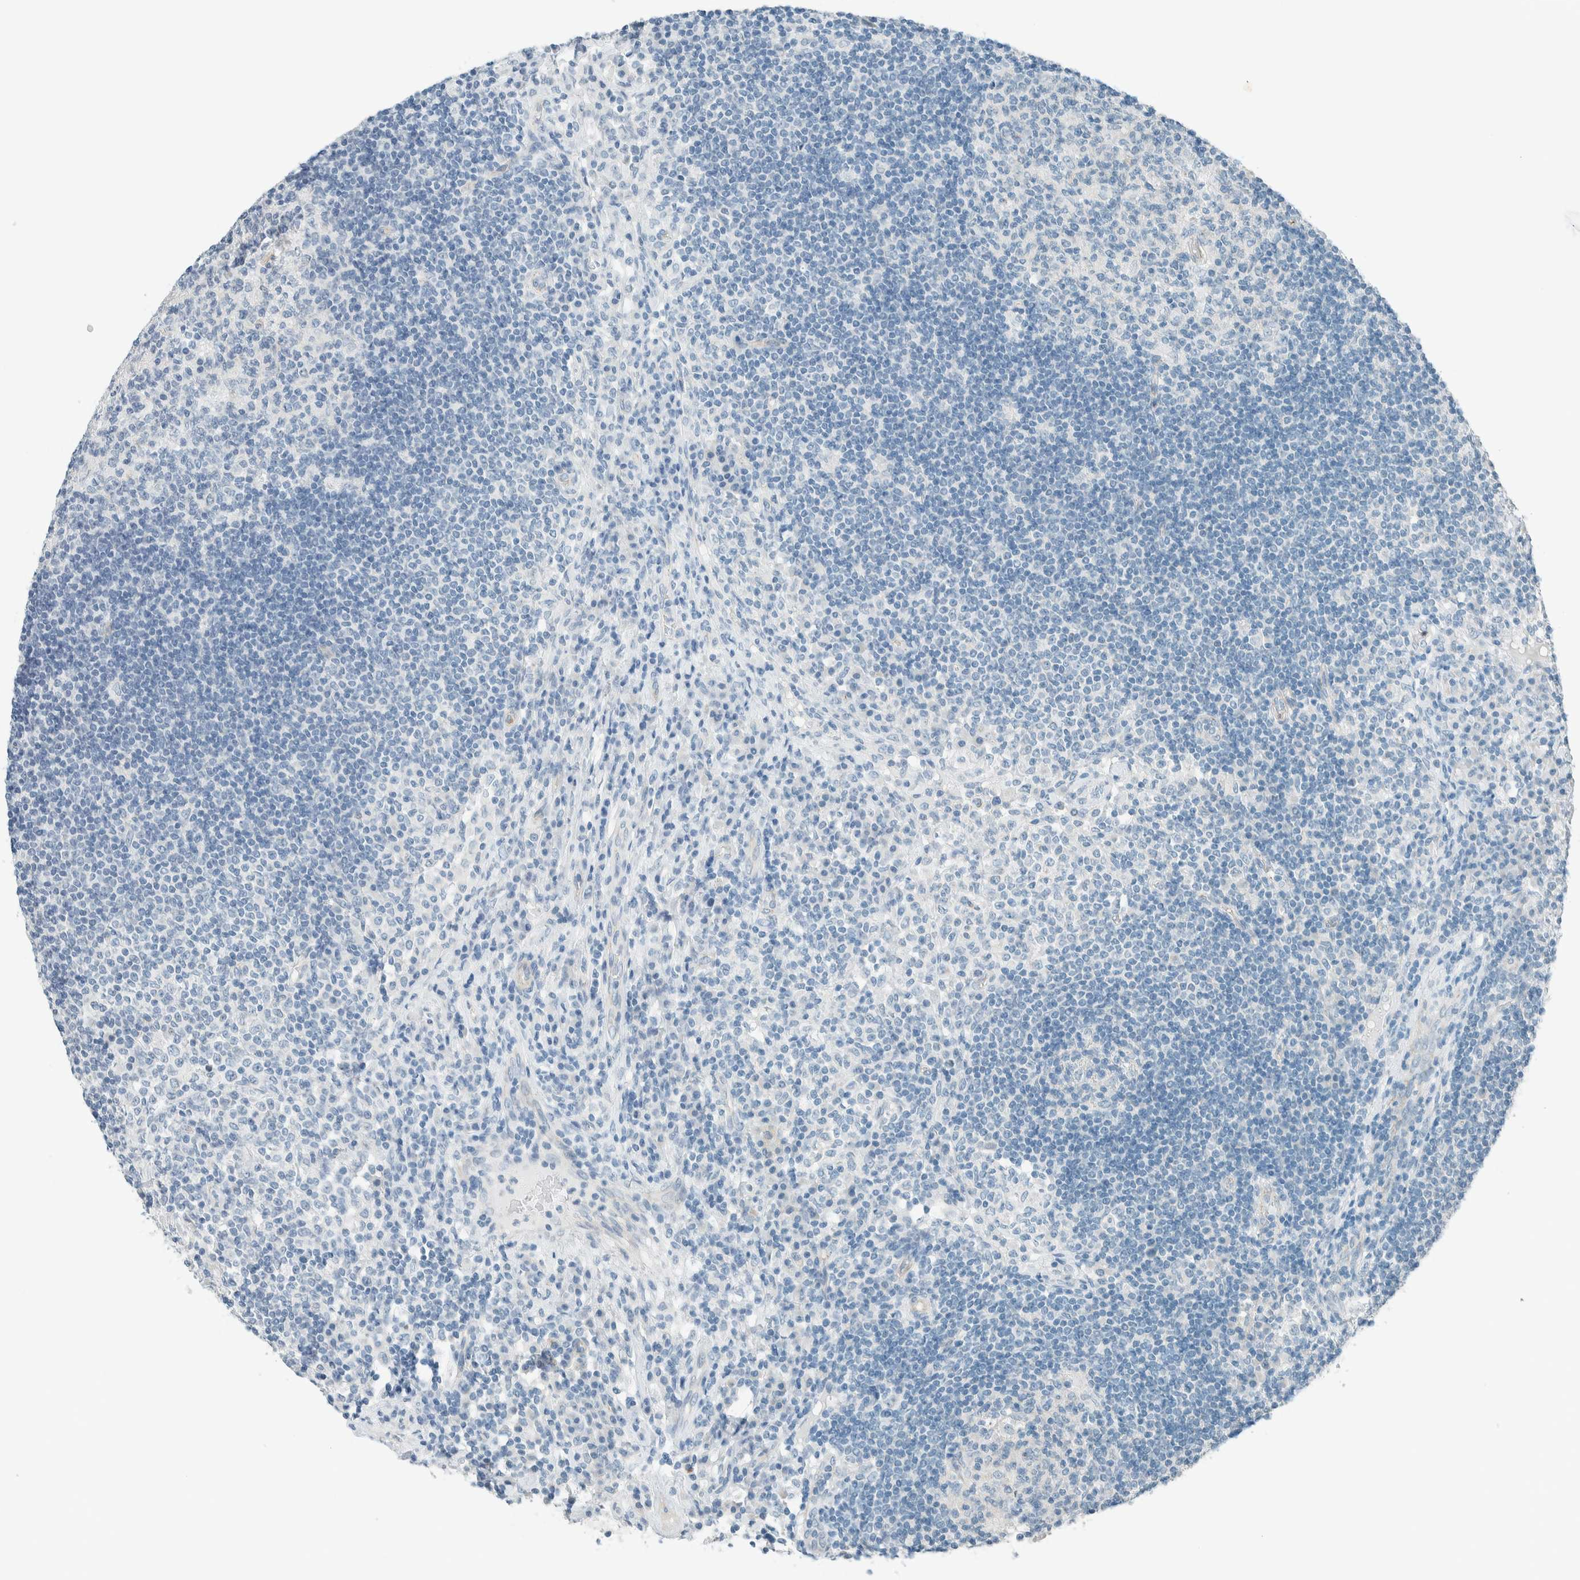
{"staining": {"intensity": "negative", "quantity": "none", "location": "none"}, "tissue": "lymph node", "cell_type": "Germinal center cells", "image_type": "normal", "snomed": [{"axis": "morphology", "description": "Normal tissue, NOS"}, {"axis": "topography", "description": "Lymph node"}], "caption": "Human lymph node stained for a protein using immunohistochemistry (IHC) exhibits no positivity in germinal center cells.", "gene": "SLFN12", "patient": {"sex": "female", "age": 53}}